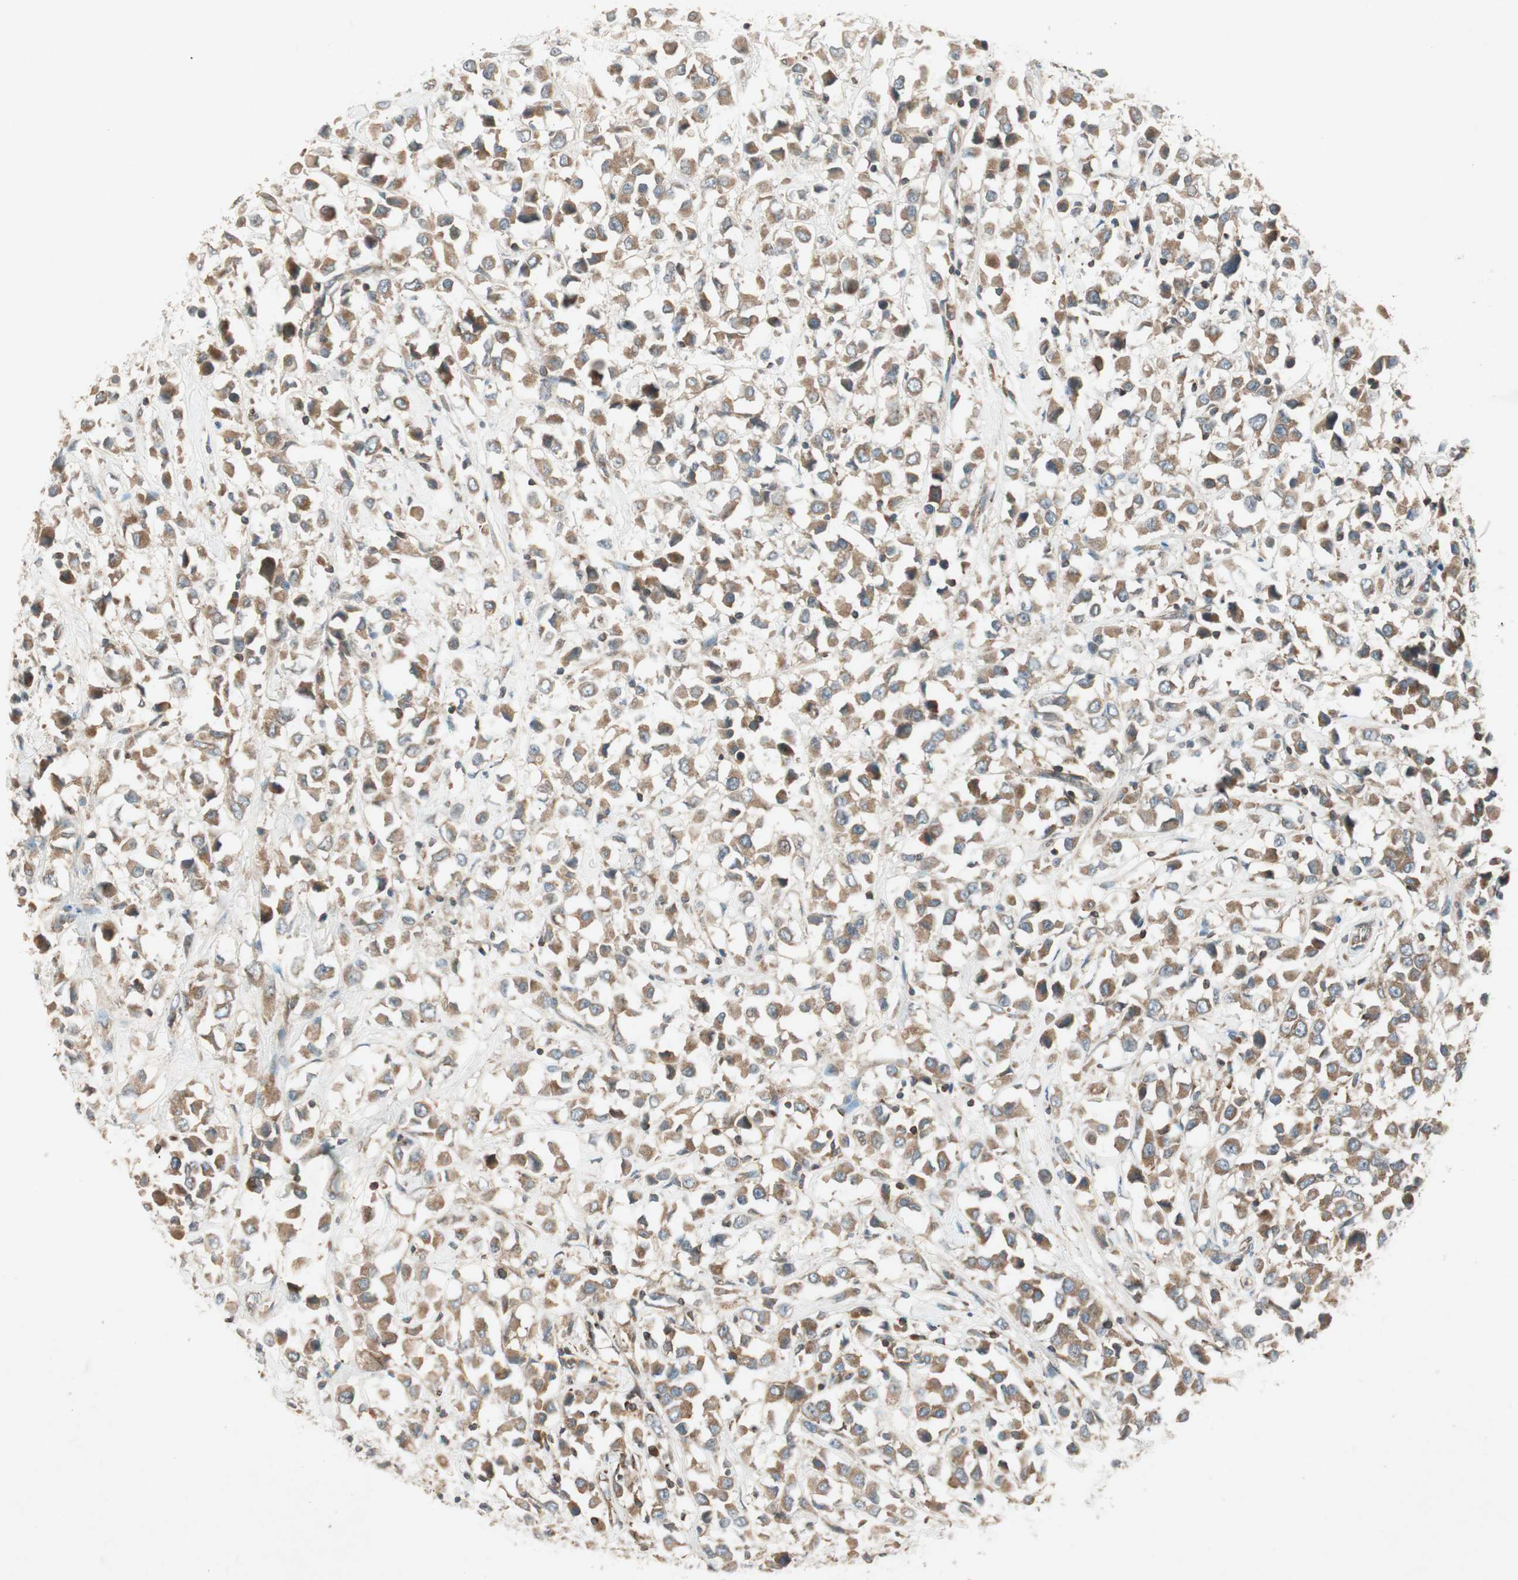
{"staining": {"intensity": "moderate", "quantity": ">75%", "location": "cytoplasmic/membranous"}, "tissue": "breast cancer", "cell_type": "Tumor cells", "image_type": "cancer", "snomed": [{"axis": "morphology", "description": "Duct carcinoma"}, {"axis": "topography", "description": "Breast"}], "caption": "Immunohistochemical staining of human breast cancer (infiltrating ductal carcinoma) reveals medium levels of moderate cytoplasmic/membranous expression in about >75% of tumor cells.", "gene": "CHADL", "patient": {"sex": "female", "age": 61}}